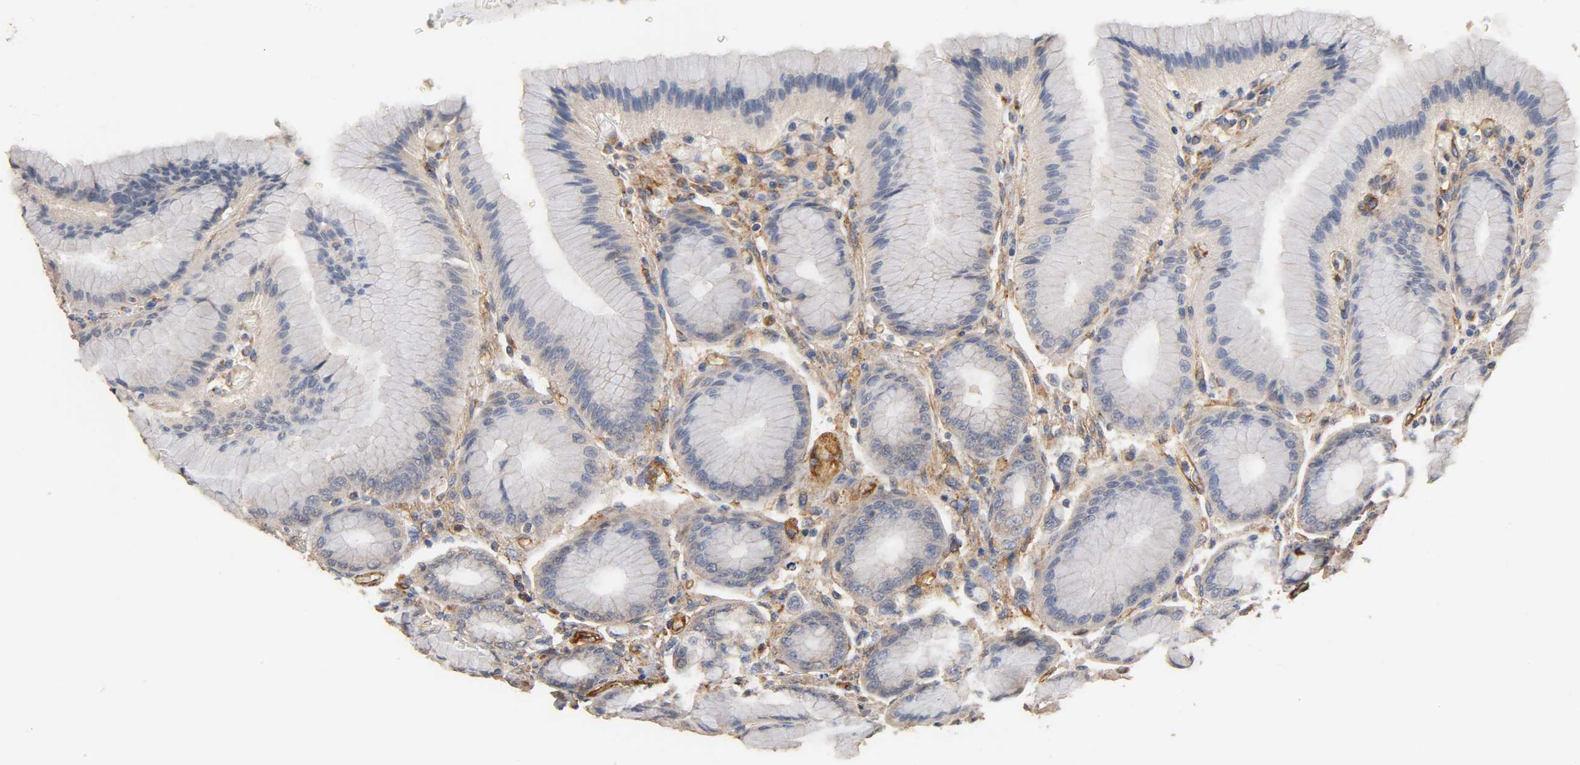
{"staining": {"intensity": "strong", "quantity": "25%-75%", "location": "cytoplasmic/membranous"}, "tissue": "stomach", "cell_type": "Glandular cells", "image_type": "normal", "snomed": [{"axis": "morphology", "description": "Normal tissue, NOS"}, {"axis": "morphology", "description": "Adenocarcinoma, NOS"}, {"axis": "topography", "description": "Stomach"}, {"axis": "topography", "description": "Stomach, lower"}], "caption": "This histopathology image reveals immunohistochemistry (IHC) staining of unremarkable stomach, with high strong cytoplasmic/membranous expression in approximately 25%-75% of glandular cells.", "gene": "IFITM2", "patient": {"sex": "female", "age": 65}}